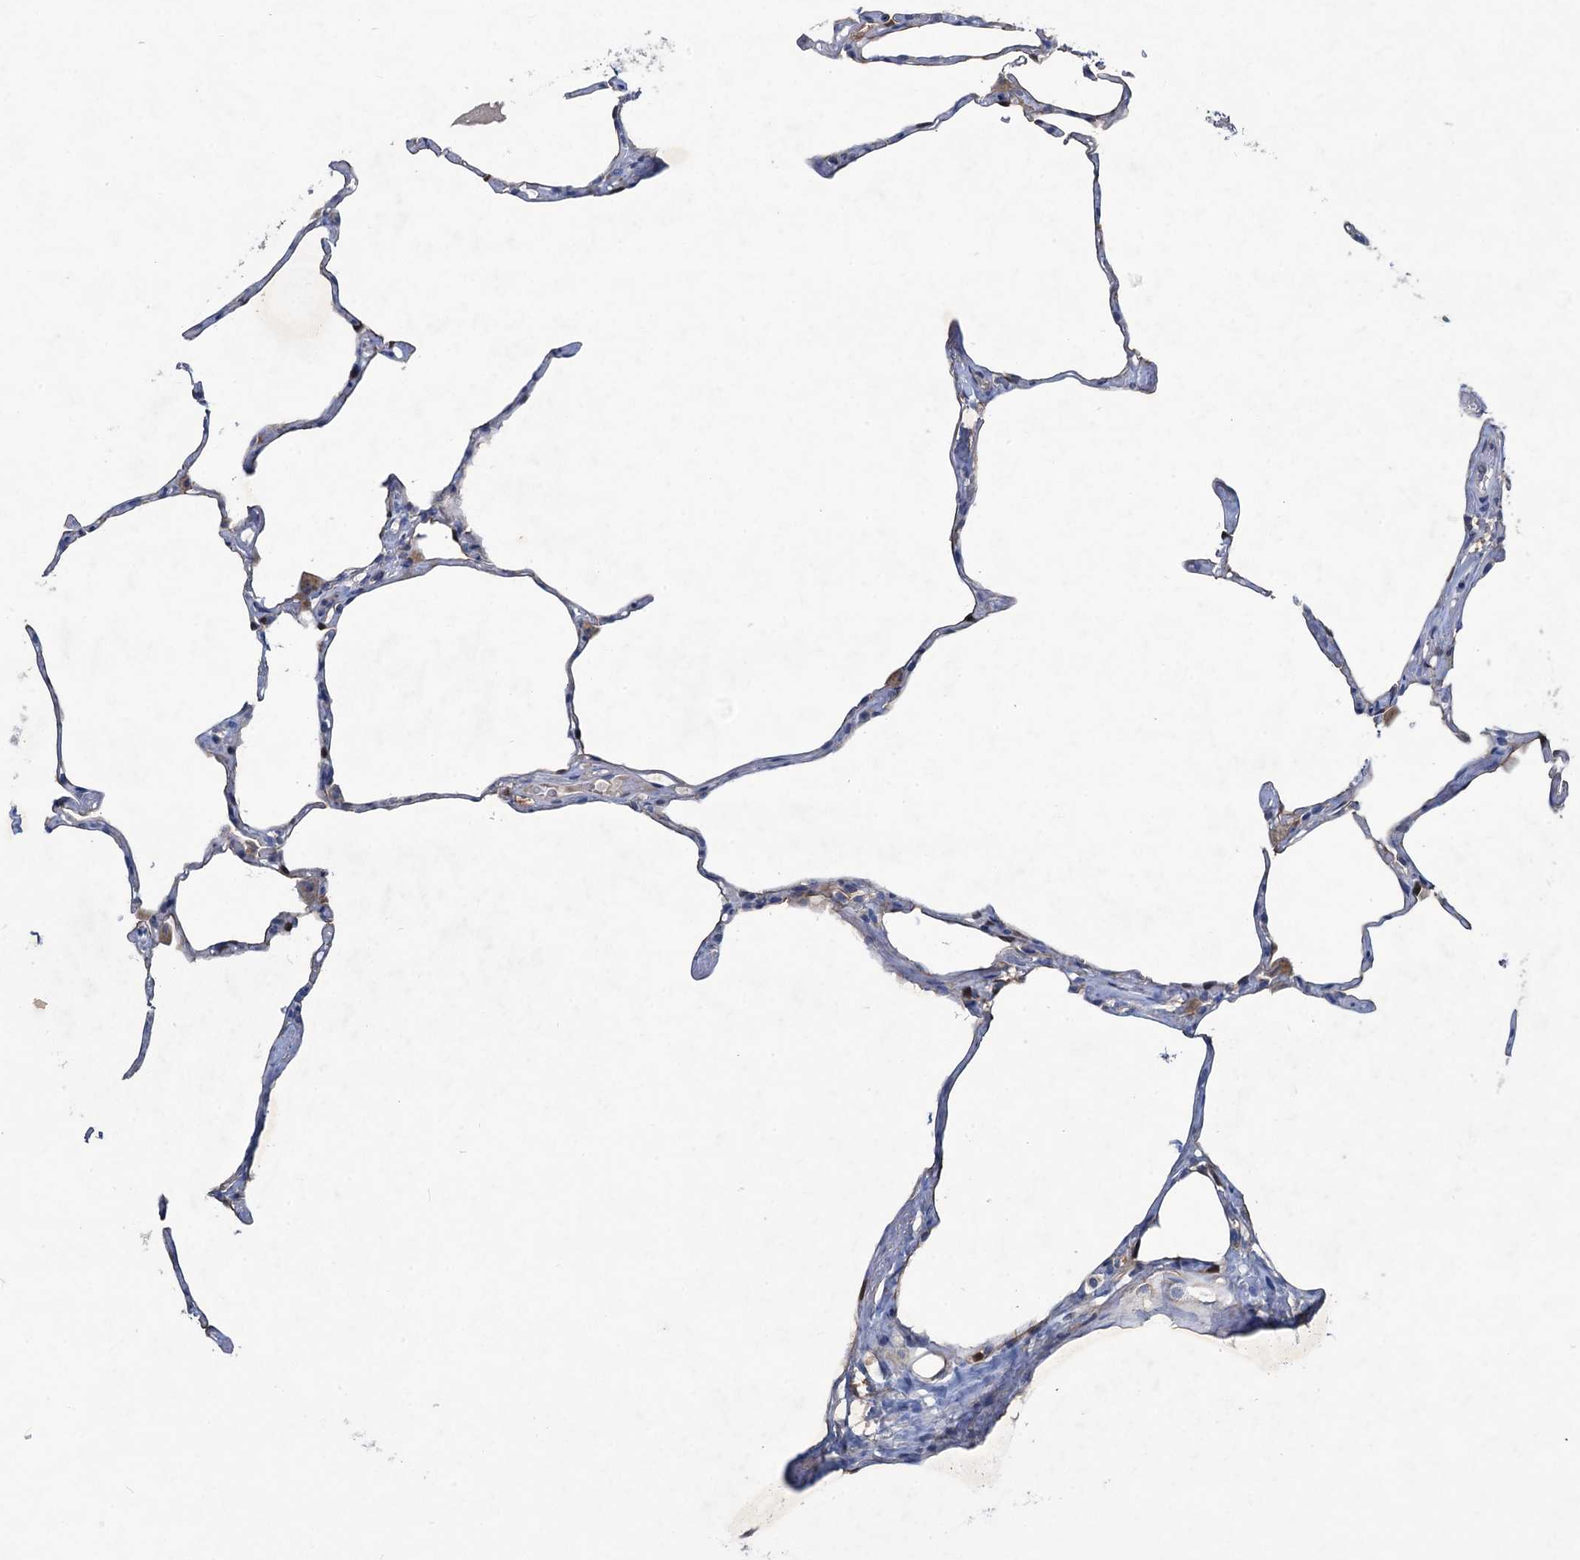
{"staining": {"intensity": "negative", "quantity": "none", "location": "none"}, "tissue": "lung", "cell_type": "Alveolar cells", "image_type": "normal", "snomed": [{"axis": "morphology", "description": "Normal tissue, NOS"}, {"axis": "topography", "description": "Lung"}], "caption": "Micrograph shows no significant protein staining in alveolar cells of unremarkable lung.", "gene": "RTKN2", "patient": {"sex": "male", "age": 65}}